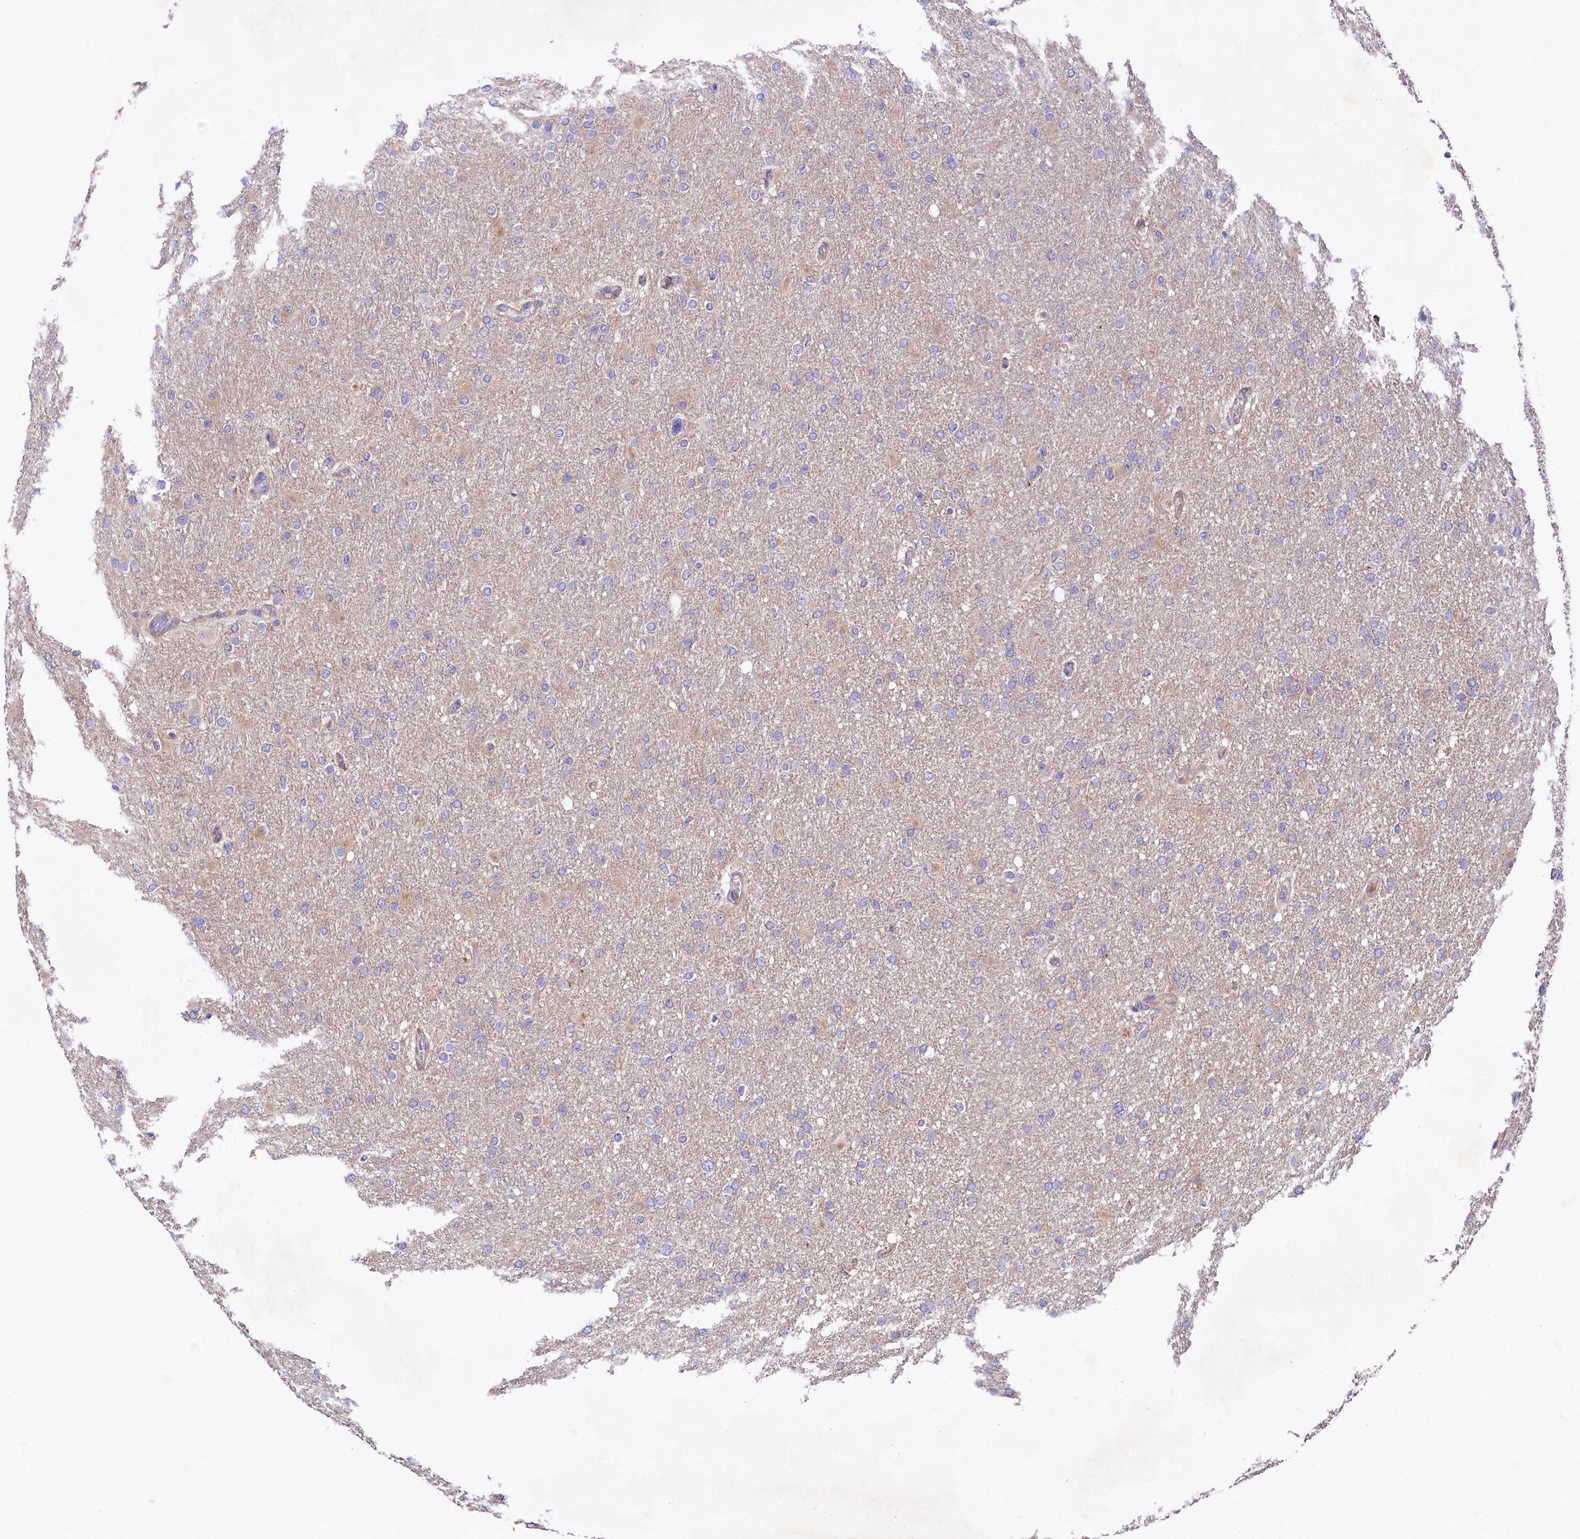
{"staining": {"intensity": "negative", "quantity": "none", "location": "none"}, "tissue": "glioma", "cell_type": "Tumor cells", "image_type": "cancer", "snomed": [{"axis": "morphology", "description": "Glioma, malignant, High grade"}, {"axis": "topography", "description": "Cerebral cortex"}], "caption": "Malignant glioma (high-grade) was stained to show a protein in brown. There is no significant staining in tumor cells.", "gene": "VPS11", "patient": {"sex": "female", "age": 36}}